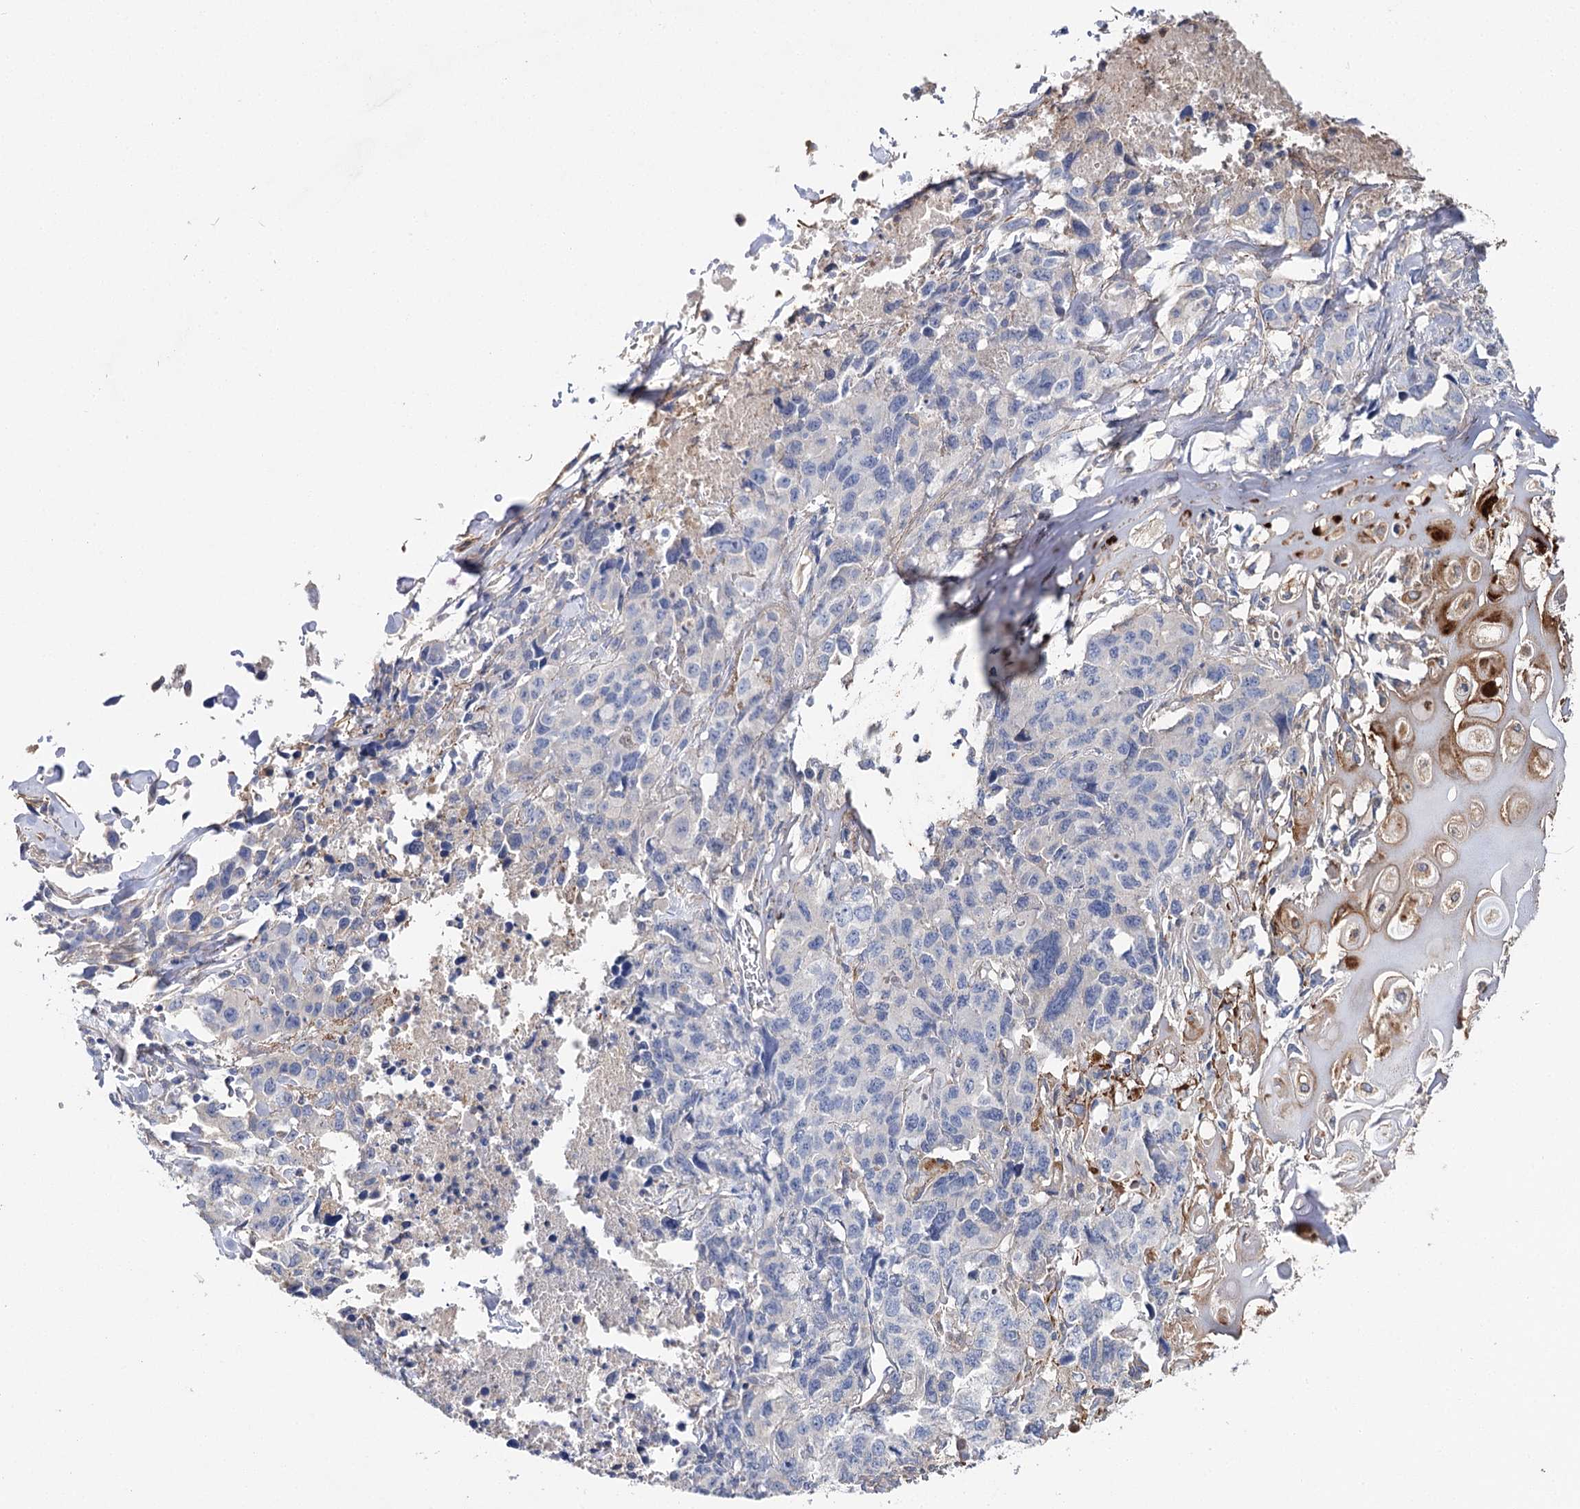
{"staining": {"intensity": "negative", "quantity": "none", "location": "none"}, "tissue": "lung cancer", "cell_type": "Tumor cells", "image_type": "cancer", "snomed": [{"axis": "morphology", "description": "Adenocarcinoma, NOS"}, {"axis": "topography", "description": "Lung"}], "caption": "Tumor cells show no significant protein positivity in lung cancer (adenocarcinoma).", "gene": "EPYC", "patient": {"sex": "female", "age": 51}}